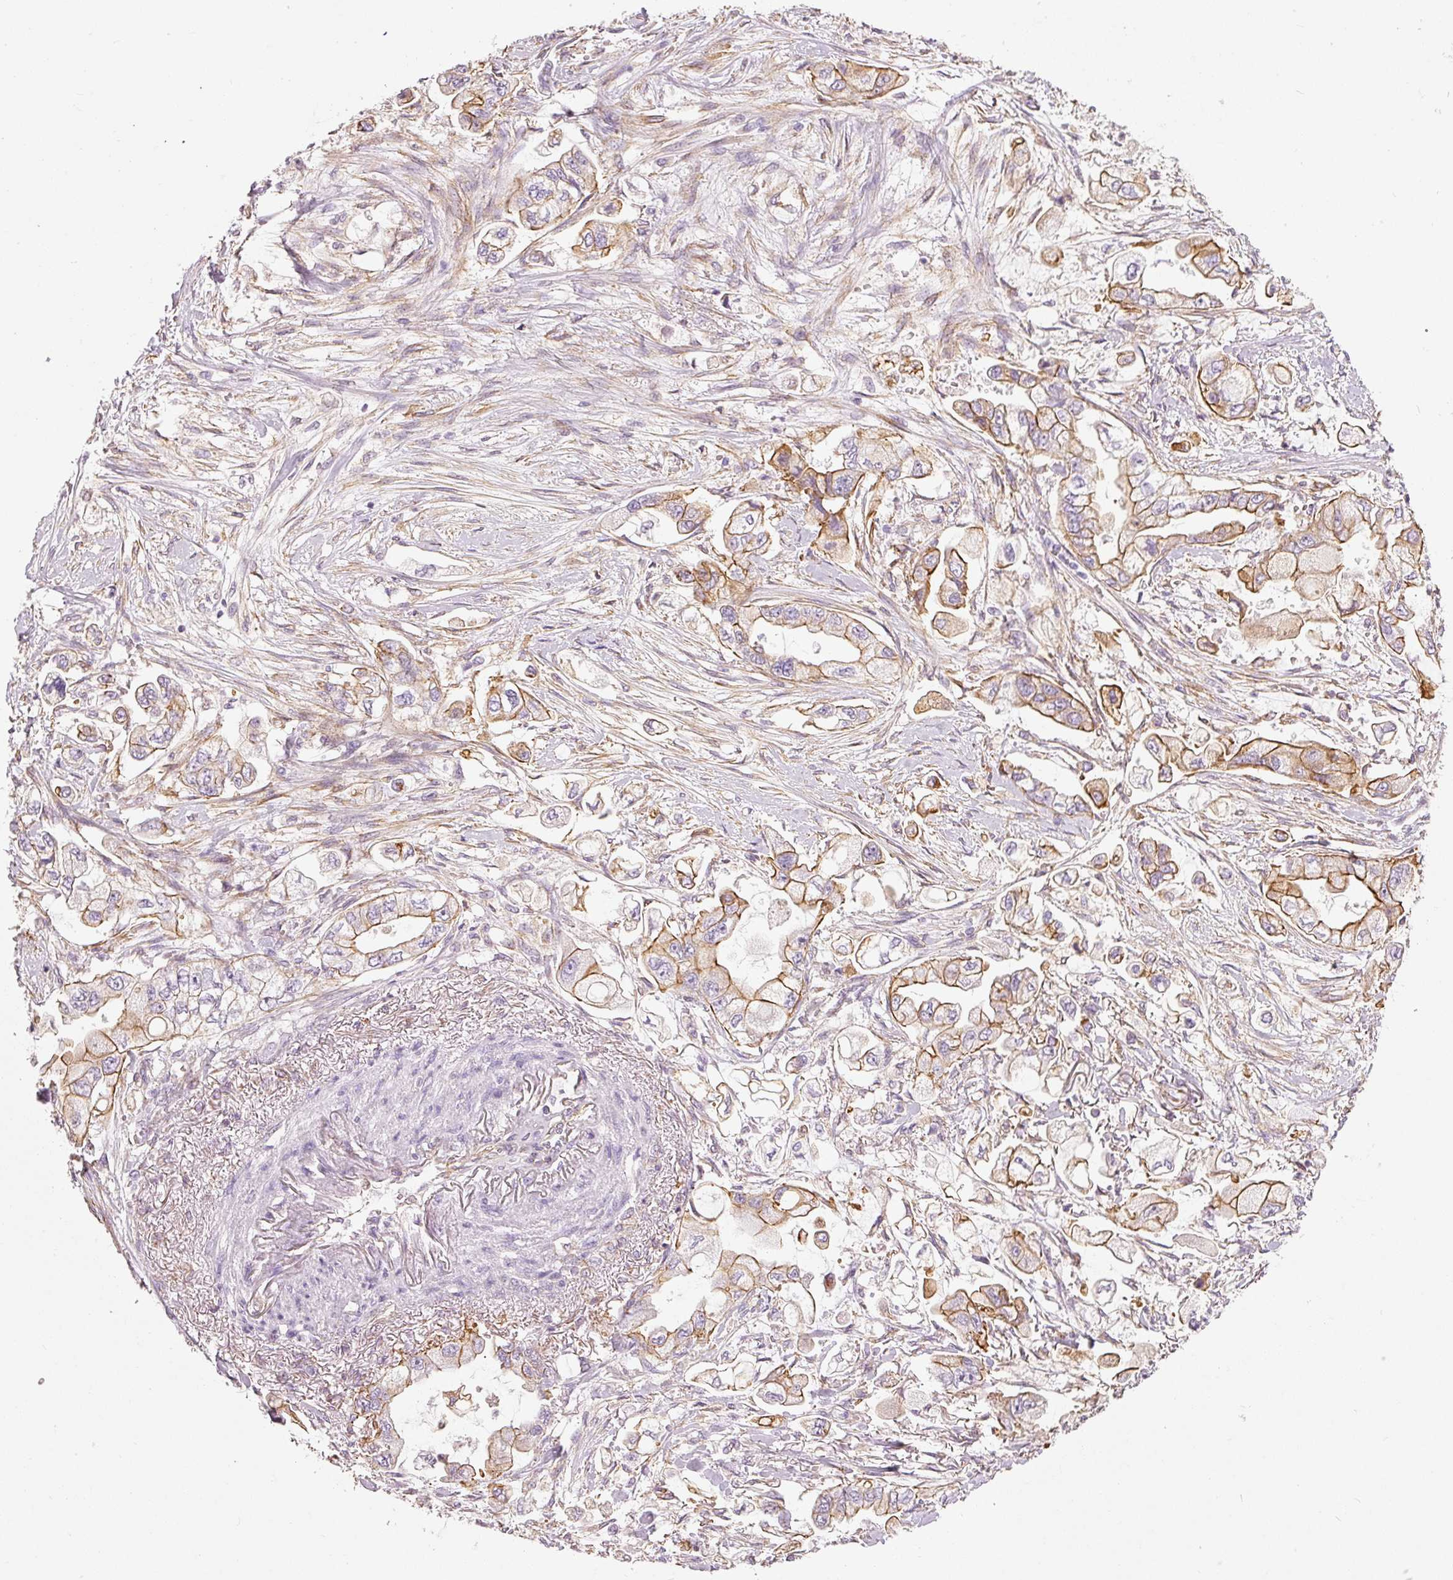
{"staining": {"intensity": "strong", "quantity": "25%-75%", "location": "cytoplasmic/membranous"}, "tissue": "stomach cancer", "cell_type": "Tumor cells", "image_type": "cancer", "snomed": [{"axis": "morphology", "description": "Adenocarcinoma, NOS"}, {"axis": "topography", "description": "Stomach"}], "caption": "IHC (DAB (3,3'-diaminobenzidine)) staining of human adenocarcinoma (stomach) shows strong cytoplasmic/membranous protein staining in about 25%-75% of tumor cells. (Brightfield microscopy of DAB IHC at high magnification).", "gene": "OSR2", "patient": {"sex": "male", "age": 62}}